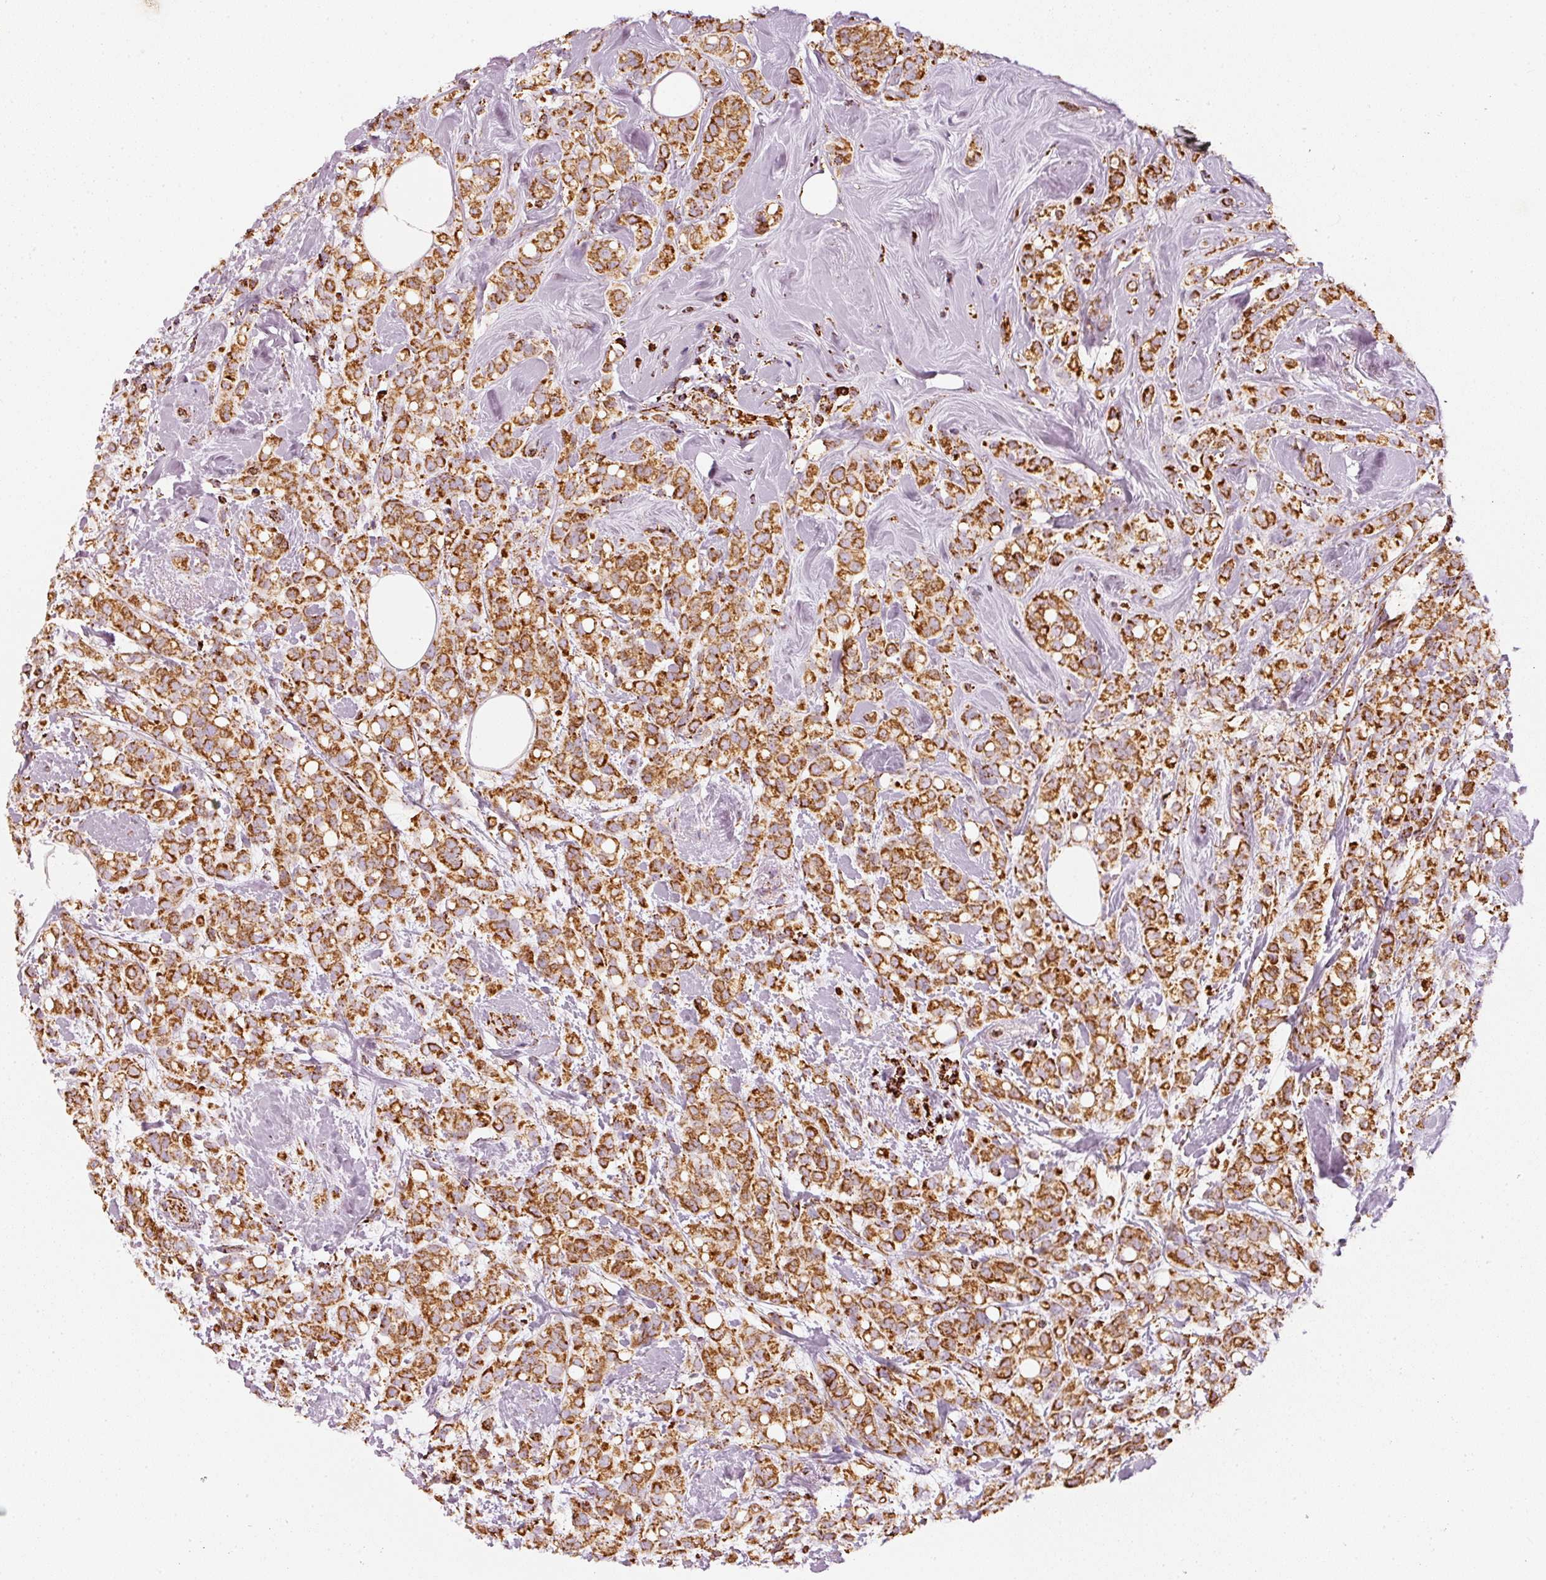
{"staining": {"intensity": "strong", "quantity": ">75%", "location": "cytoplasmic/membranous"}, "tissue": "breast cancer", "cell_type": "Tumor cells", "image_type": "cancer", "snomed": [{"axis": "morphology", "description": "Lobular carcinoma"}, {"axis": "topography", "description": "Breast"}], "caption": "Breast lobular carcinoma tissue exhibits strong cytoplasmic/membranous staining in about >75% of tumor cells (DAB IHC, brown staining for protein, blue staining for nuclei).", "gene": "MT-CO2", "patient": {"sex": "female", "age": 68}}